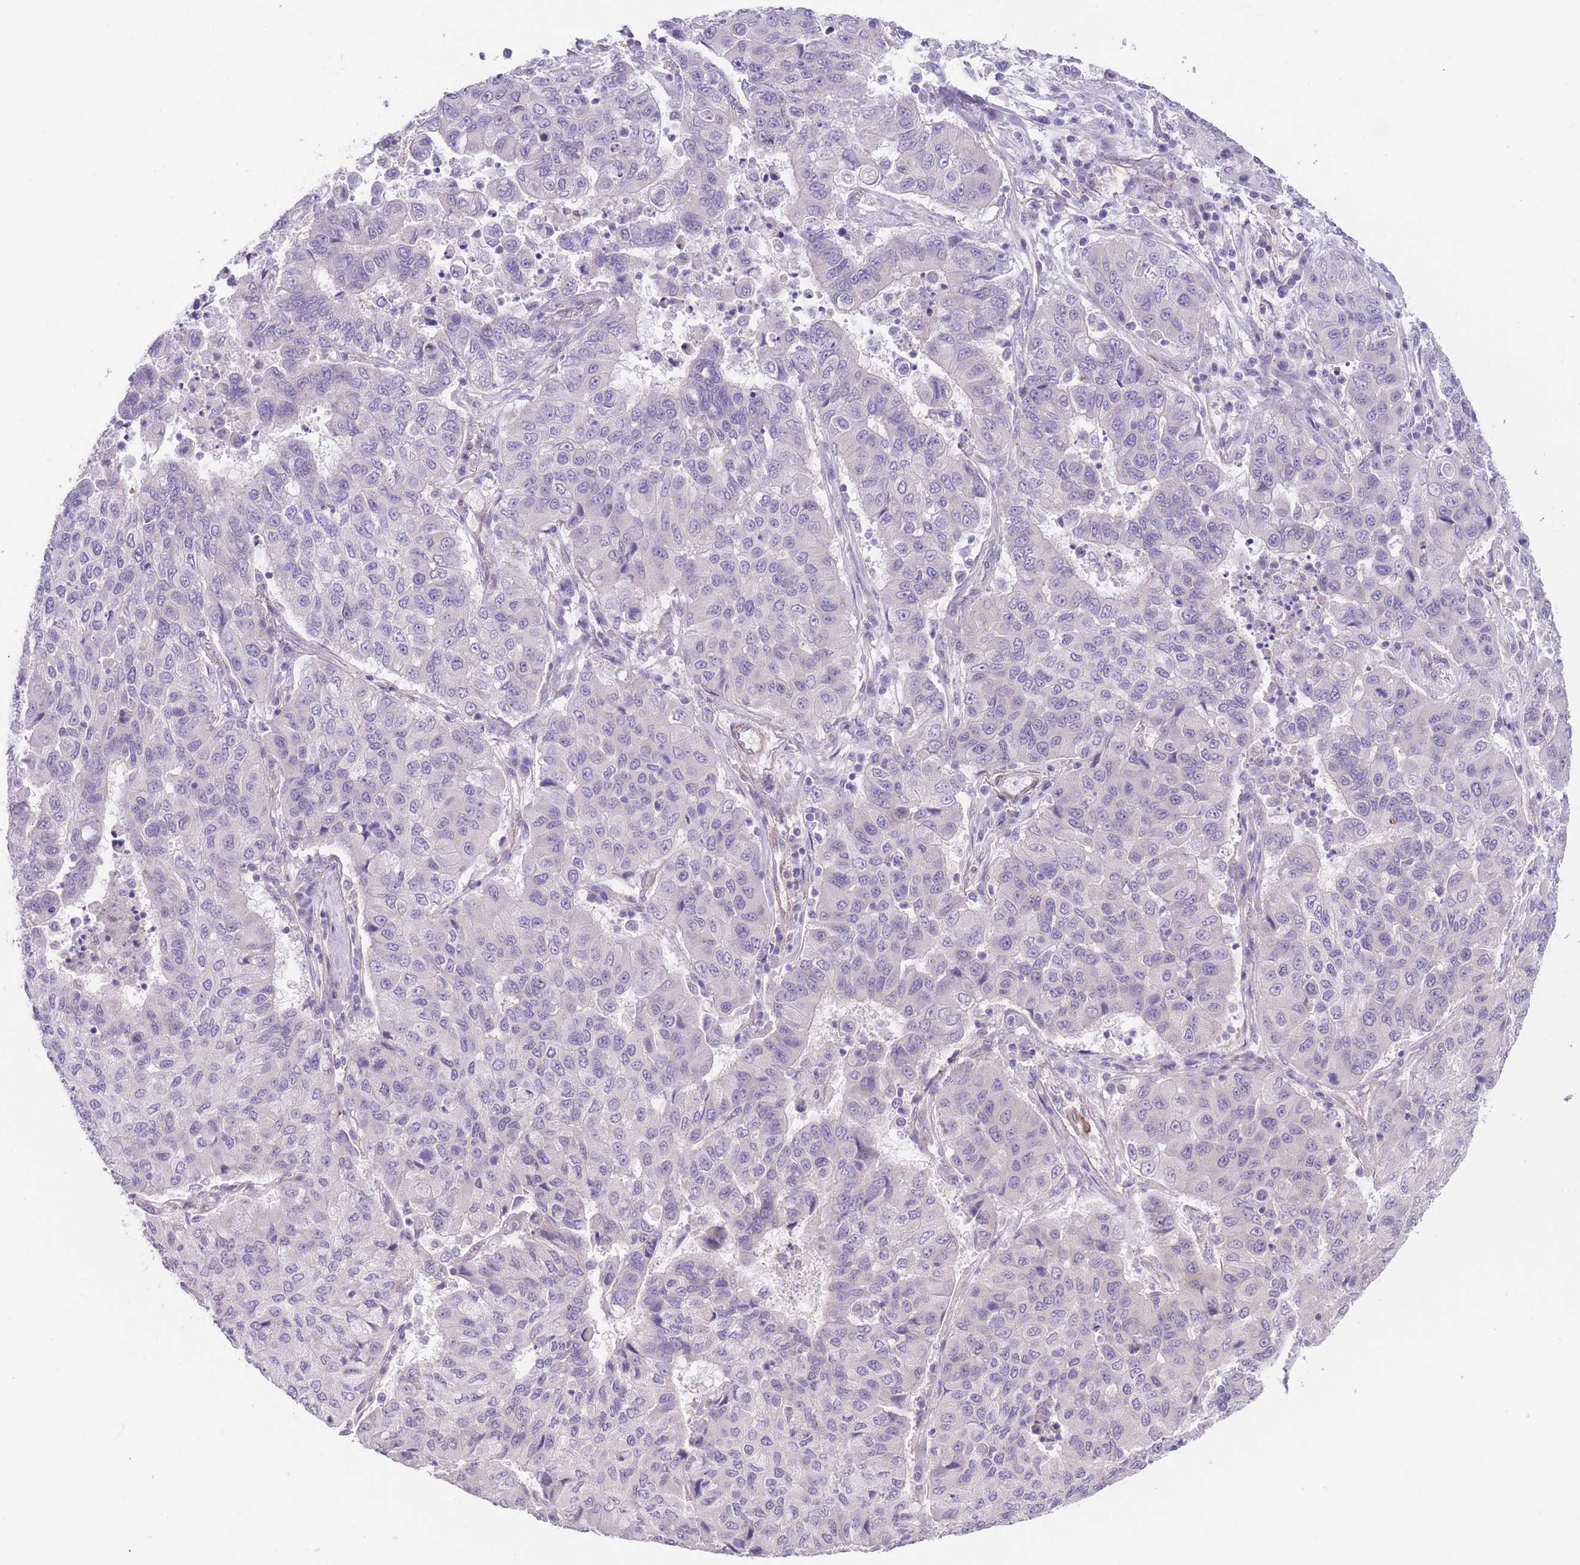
{"staining": {"intensity": "negative", "quantity": "none", "location": "none"}, "tissue": "lung cancer", "cell_type": "Tumor cells", "image_type": "cancer", "snomed": [{"axis": "morphology", "description": "Squamous cell carcinoma, NOS"}, {"axis": "topography", "description": "Lung"}], "caption": "Tumor cells are negative for brown protein staining in squamous cell carcinoma (lung).", "gene": "QTRT1", "patient": {"sex": "male", "age": 74}}